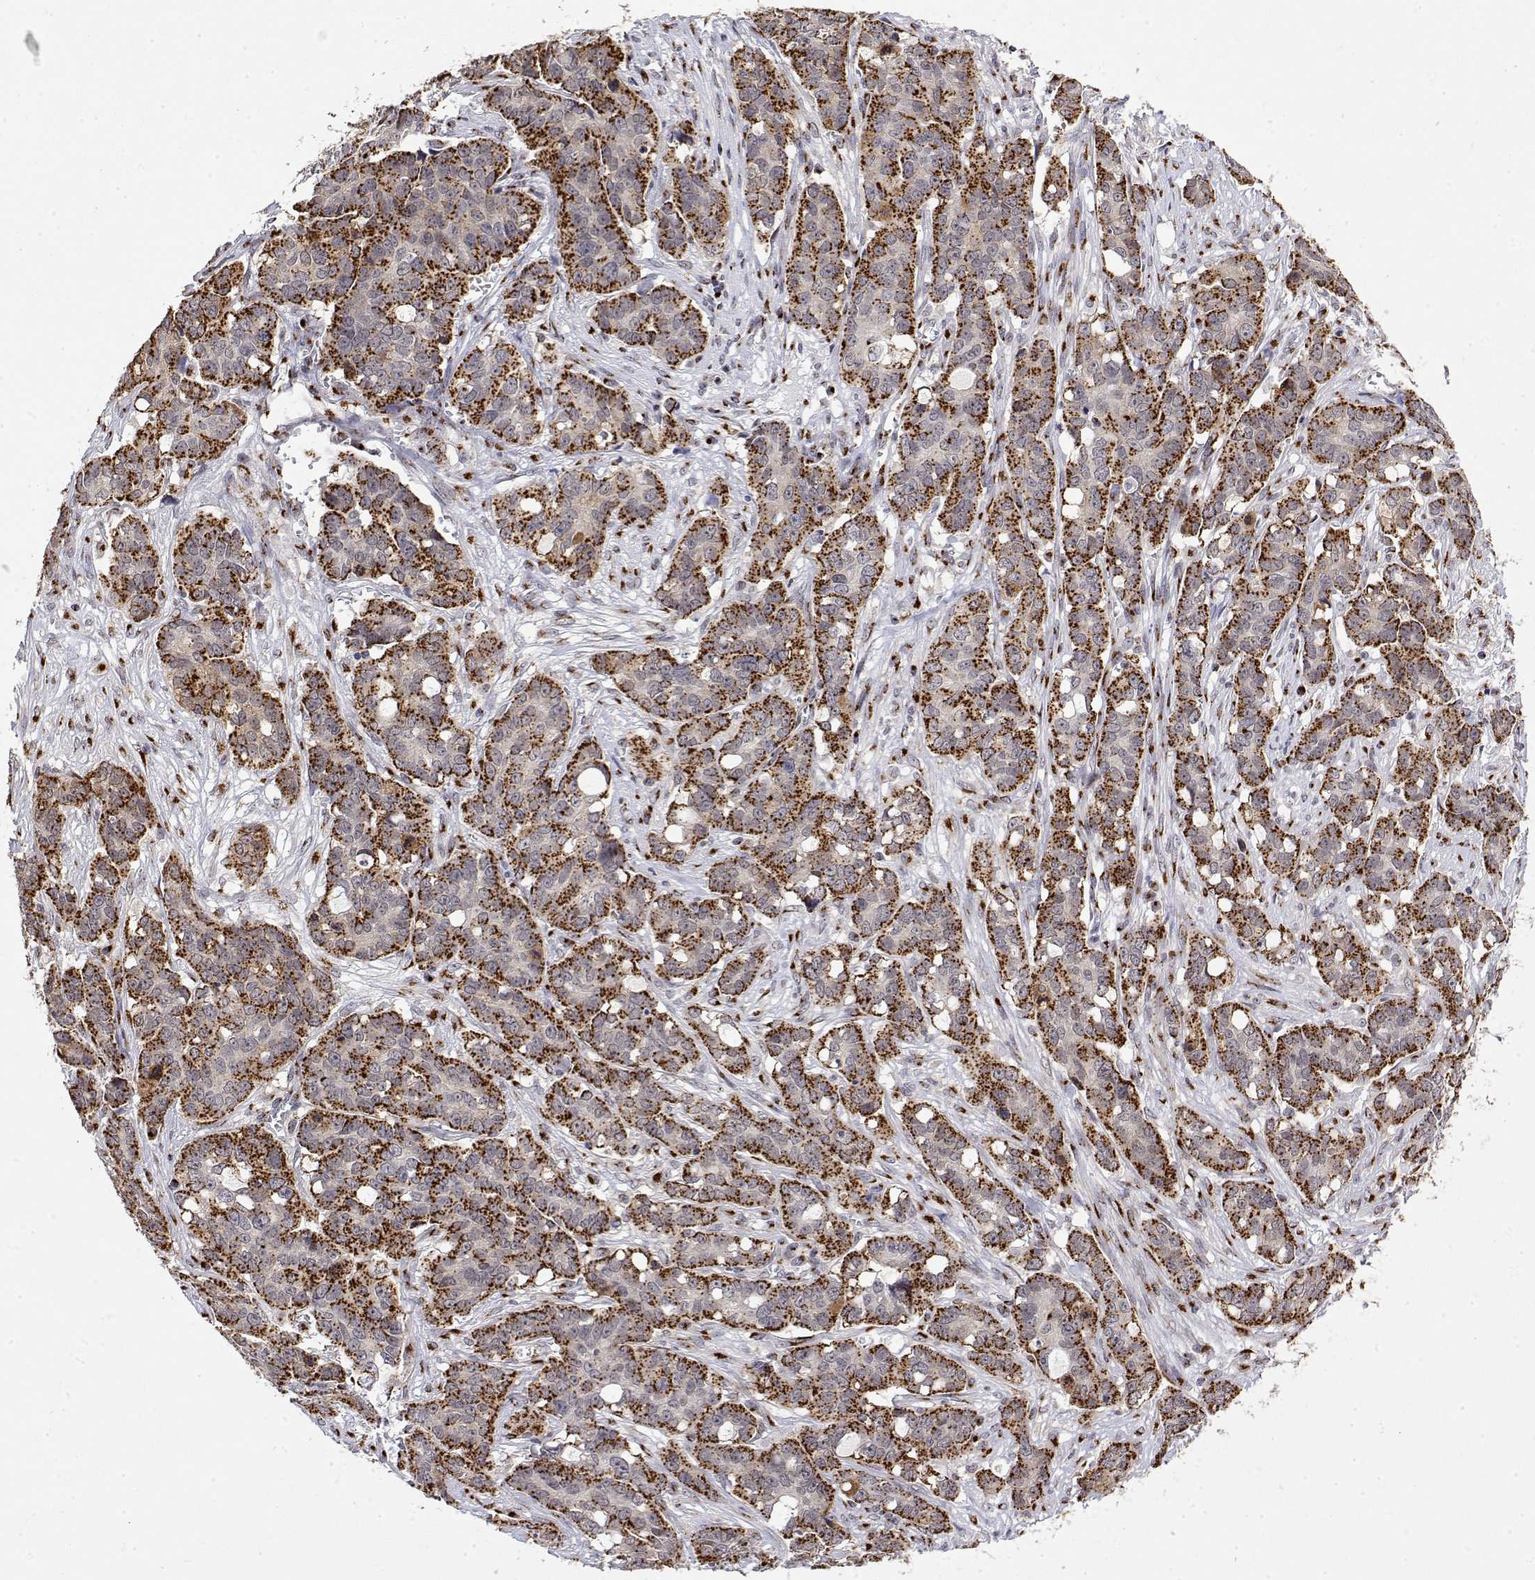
{"staining": {"intensity": "strong", "quantity": "25%-75%", "location": "cytoplasmic/membranous"}, "tissue": "ovarian cancer", "cell_type": "Tumor cells", "image_type": "cancer", "snomed": [{"axis": "morphology", "description": "Carcinoma, endometroid"}, {"axis": "topography", "description": "Ovary"}], "caption": "Endometroid carcinoma (ovarian) was stained to show a protein in brown. There is high levels of strong cytoplasmic/membranous staining in approximately 25%-75% of tumor cells.", "gene": "YIPF3", "patient": {"sex": "female", "age": 78}}